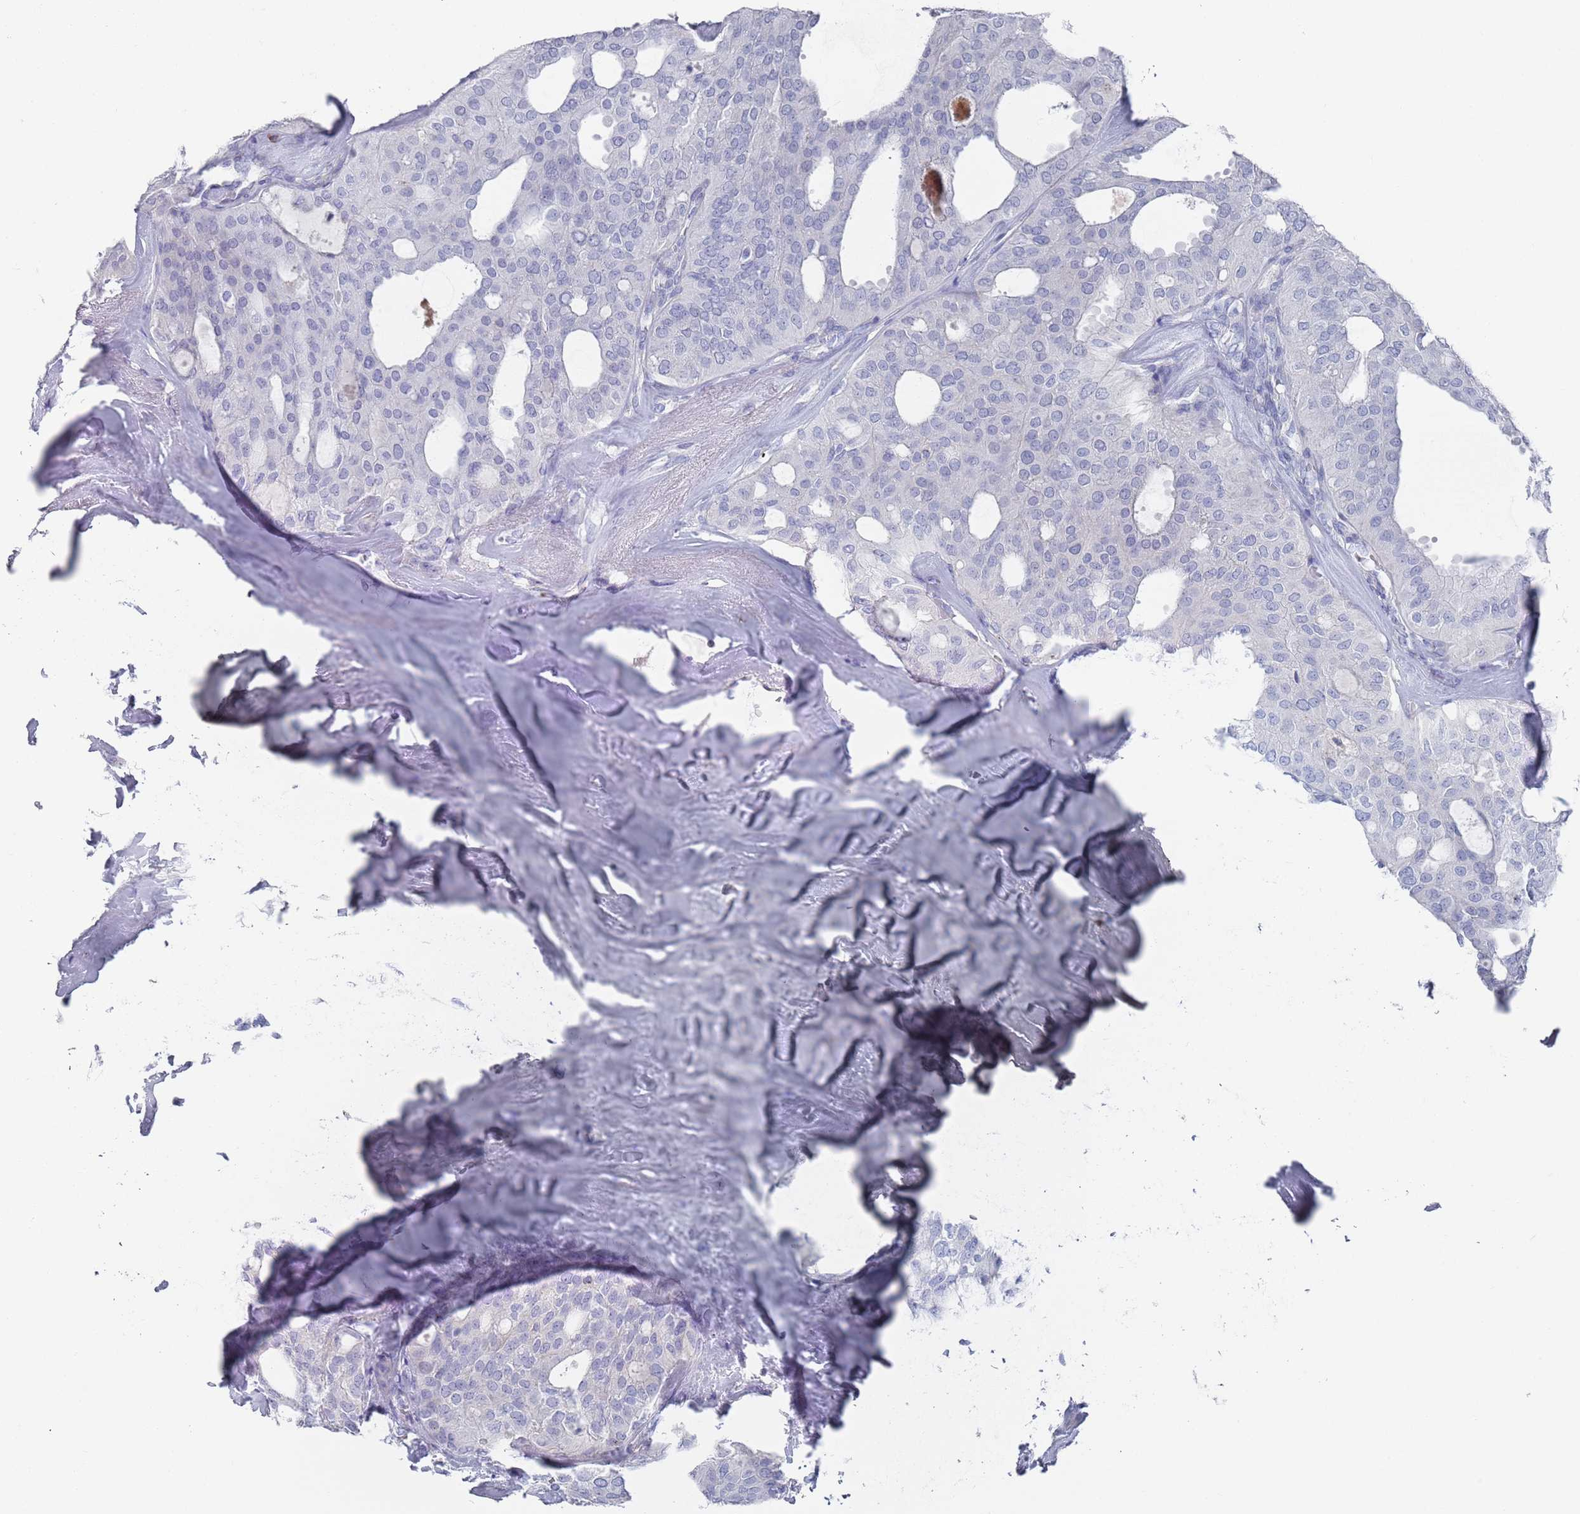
{"staining": {"intensity": "negative", "quantity": "none", "location": "none"}, "tissue": "thyroid cancer", "cell_type": "Tumor cells", "image_type": "cancer", "snomed": [{"axis": "morphology", "description": "Follicular adenoma carcinoma, NOS"}, {"axis": "topography", "description": "Thyroid gland"}], "caption": "The immunohistochemistry (IHC) micrograph has no significant positivity in tumor cells of follicular adenoma carcinoma (thyroid) tissue. Nuclei are stained in blue.", "gene": "MAT1A", "patient": {"sex": "male", "age": 75}}